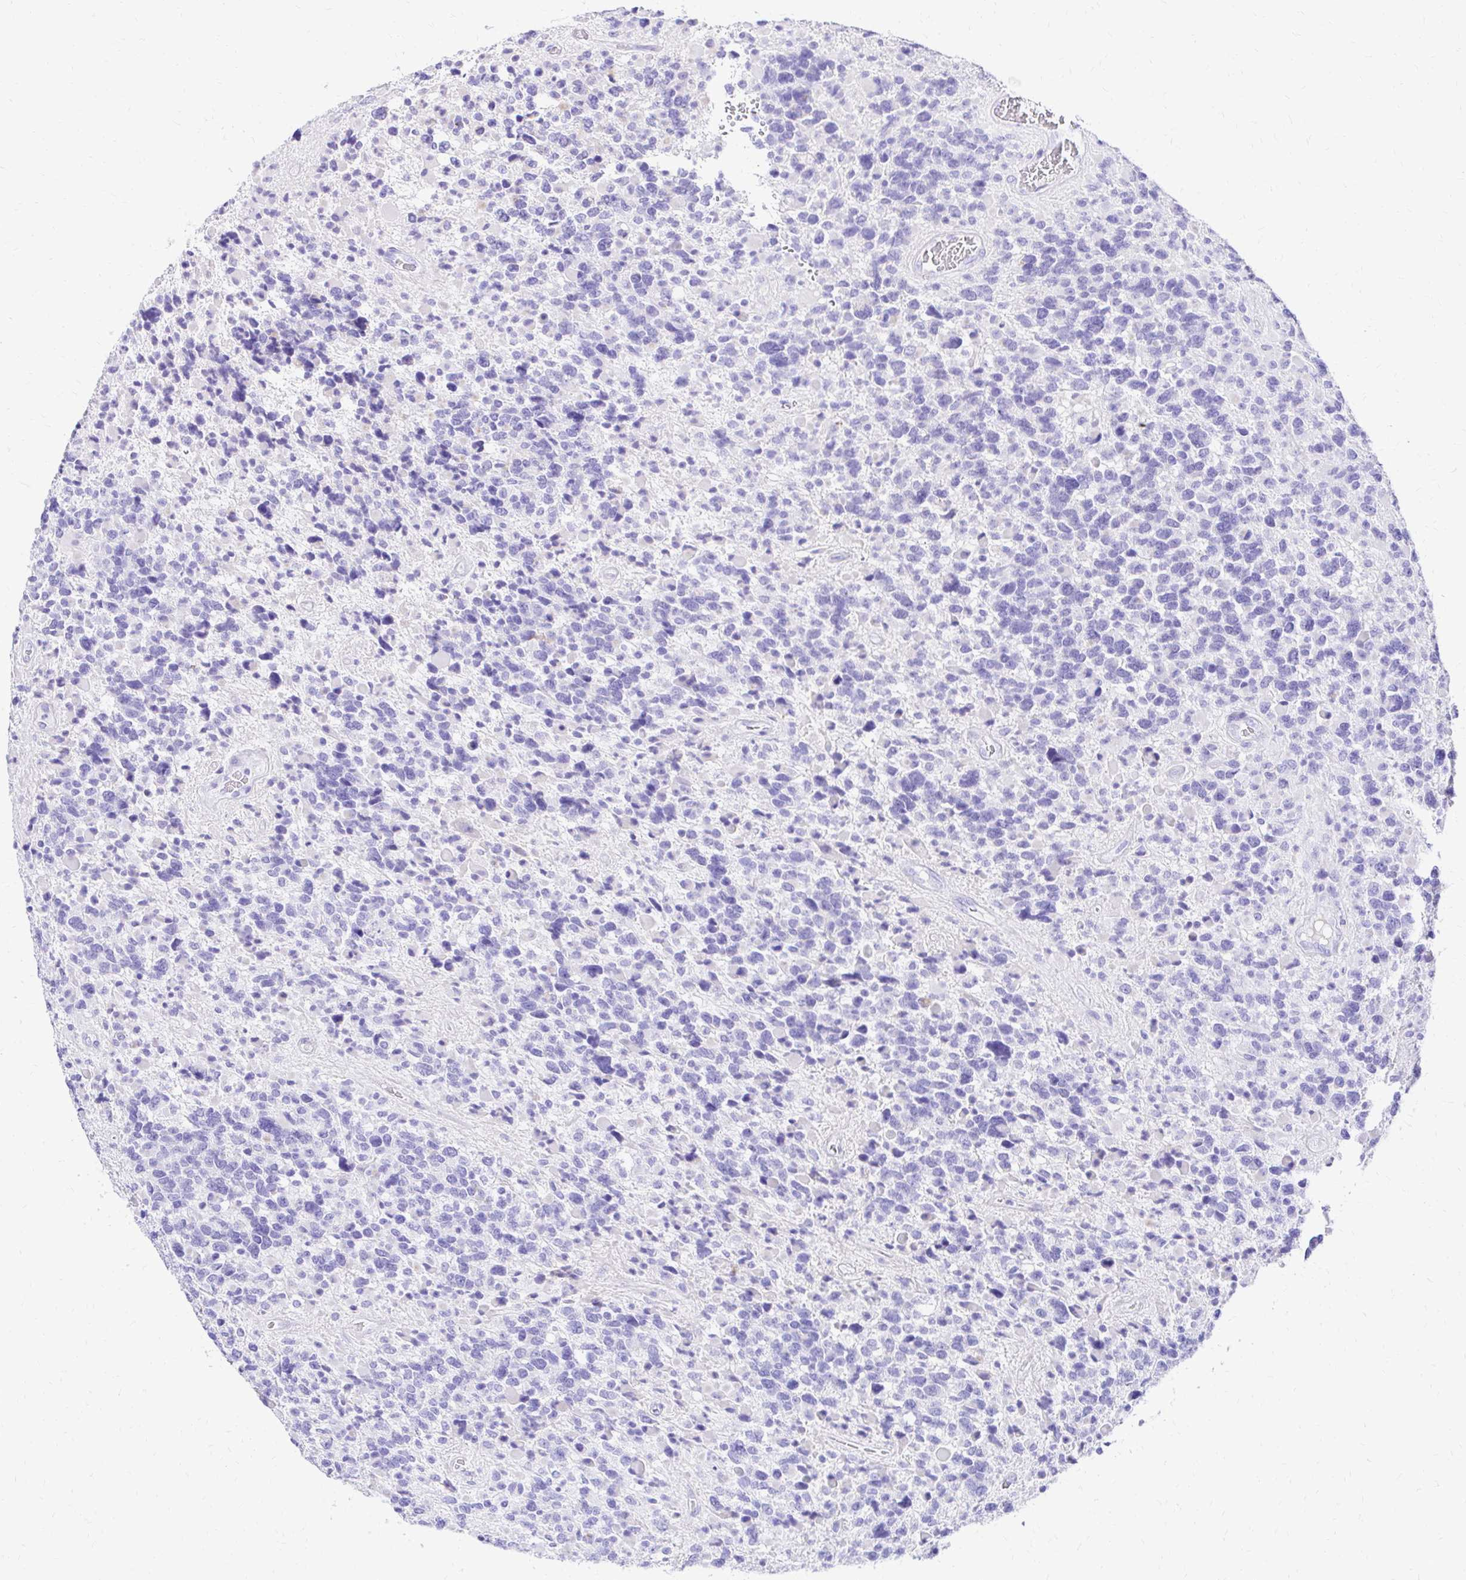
{"staining": {"intensity": "negative", "quantity": "none", "location": "none"}, "tissue": "glioma", "cell_type": "Tumor cells", "image_type": "cancer", "snomed": [{"axis": "morphology", "description": "Glioma, malignant, High grade"}, {"axis": "topography", "description": "Brain"}], "caption": "Immunohistochemistry of human glioma reveals no staining in tumor cells.", "gene": "S100G", "patient": {"sex": "female", "age": 40}}